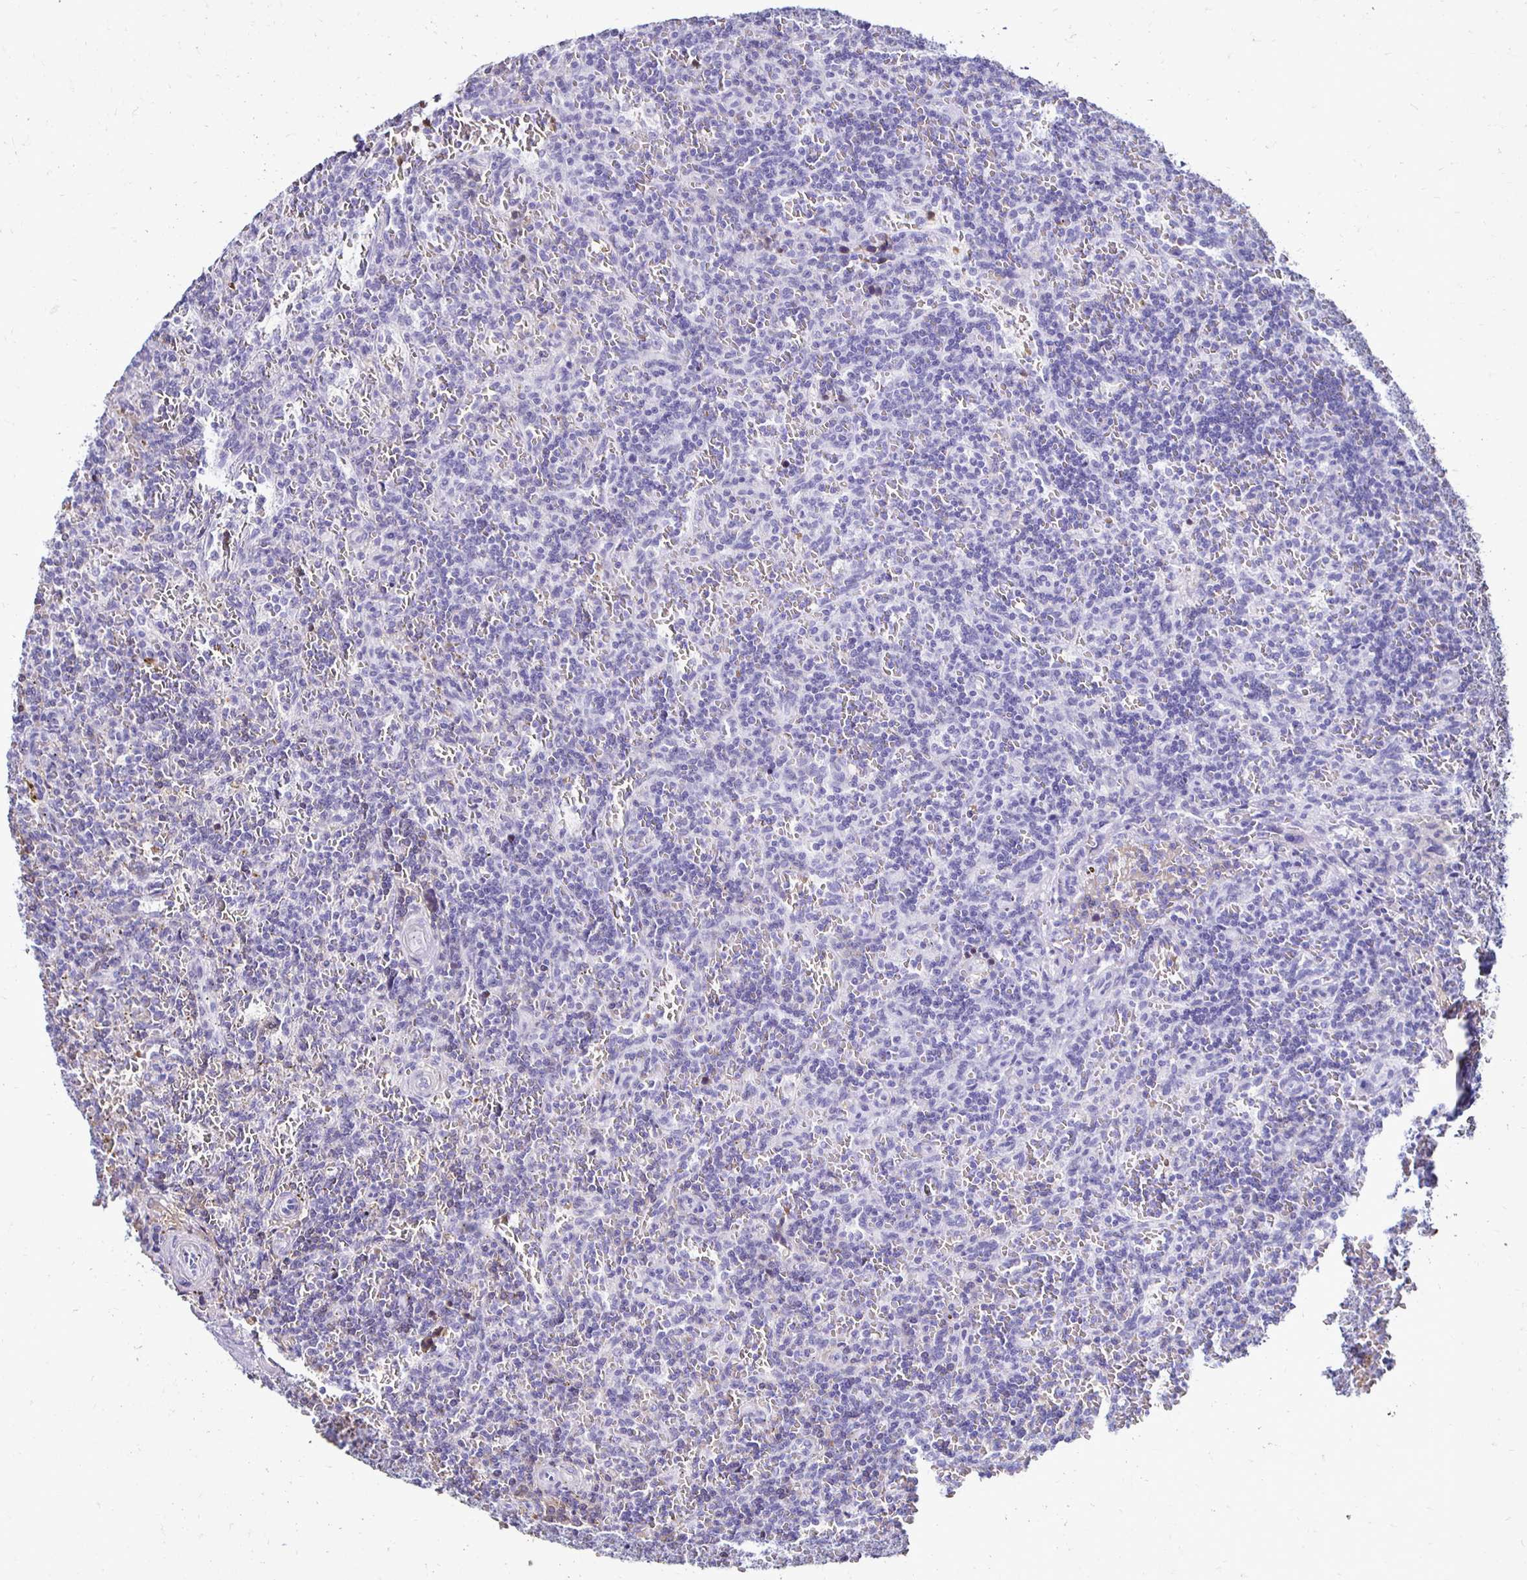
{"staining": {"intensity": "negative", "quantity": "none", "location": "none"}, "tissue": "lymphoma", "cell_type": "Tumor cells", "image_type": "cancer", "snomed": [{"axis": "morphology", "description": "Malignant lymphoma, non-Hodgkin's type, Low grade"}, {"axis": "topography", "description": "Spleen"}], "caption": "IHC photomicrograph of neoplastic tissue: low-grade malignant lymphoma, non-Hodgkin's type stained with DAB shows no significant protein positivity in tumor cells.", "gene": "RHBDL3", "patient": {"sex": "male", "age": 73}}